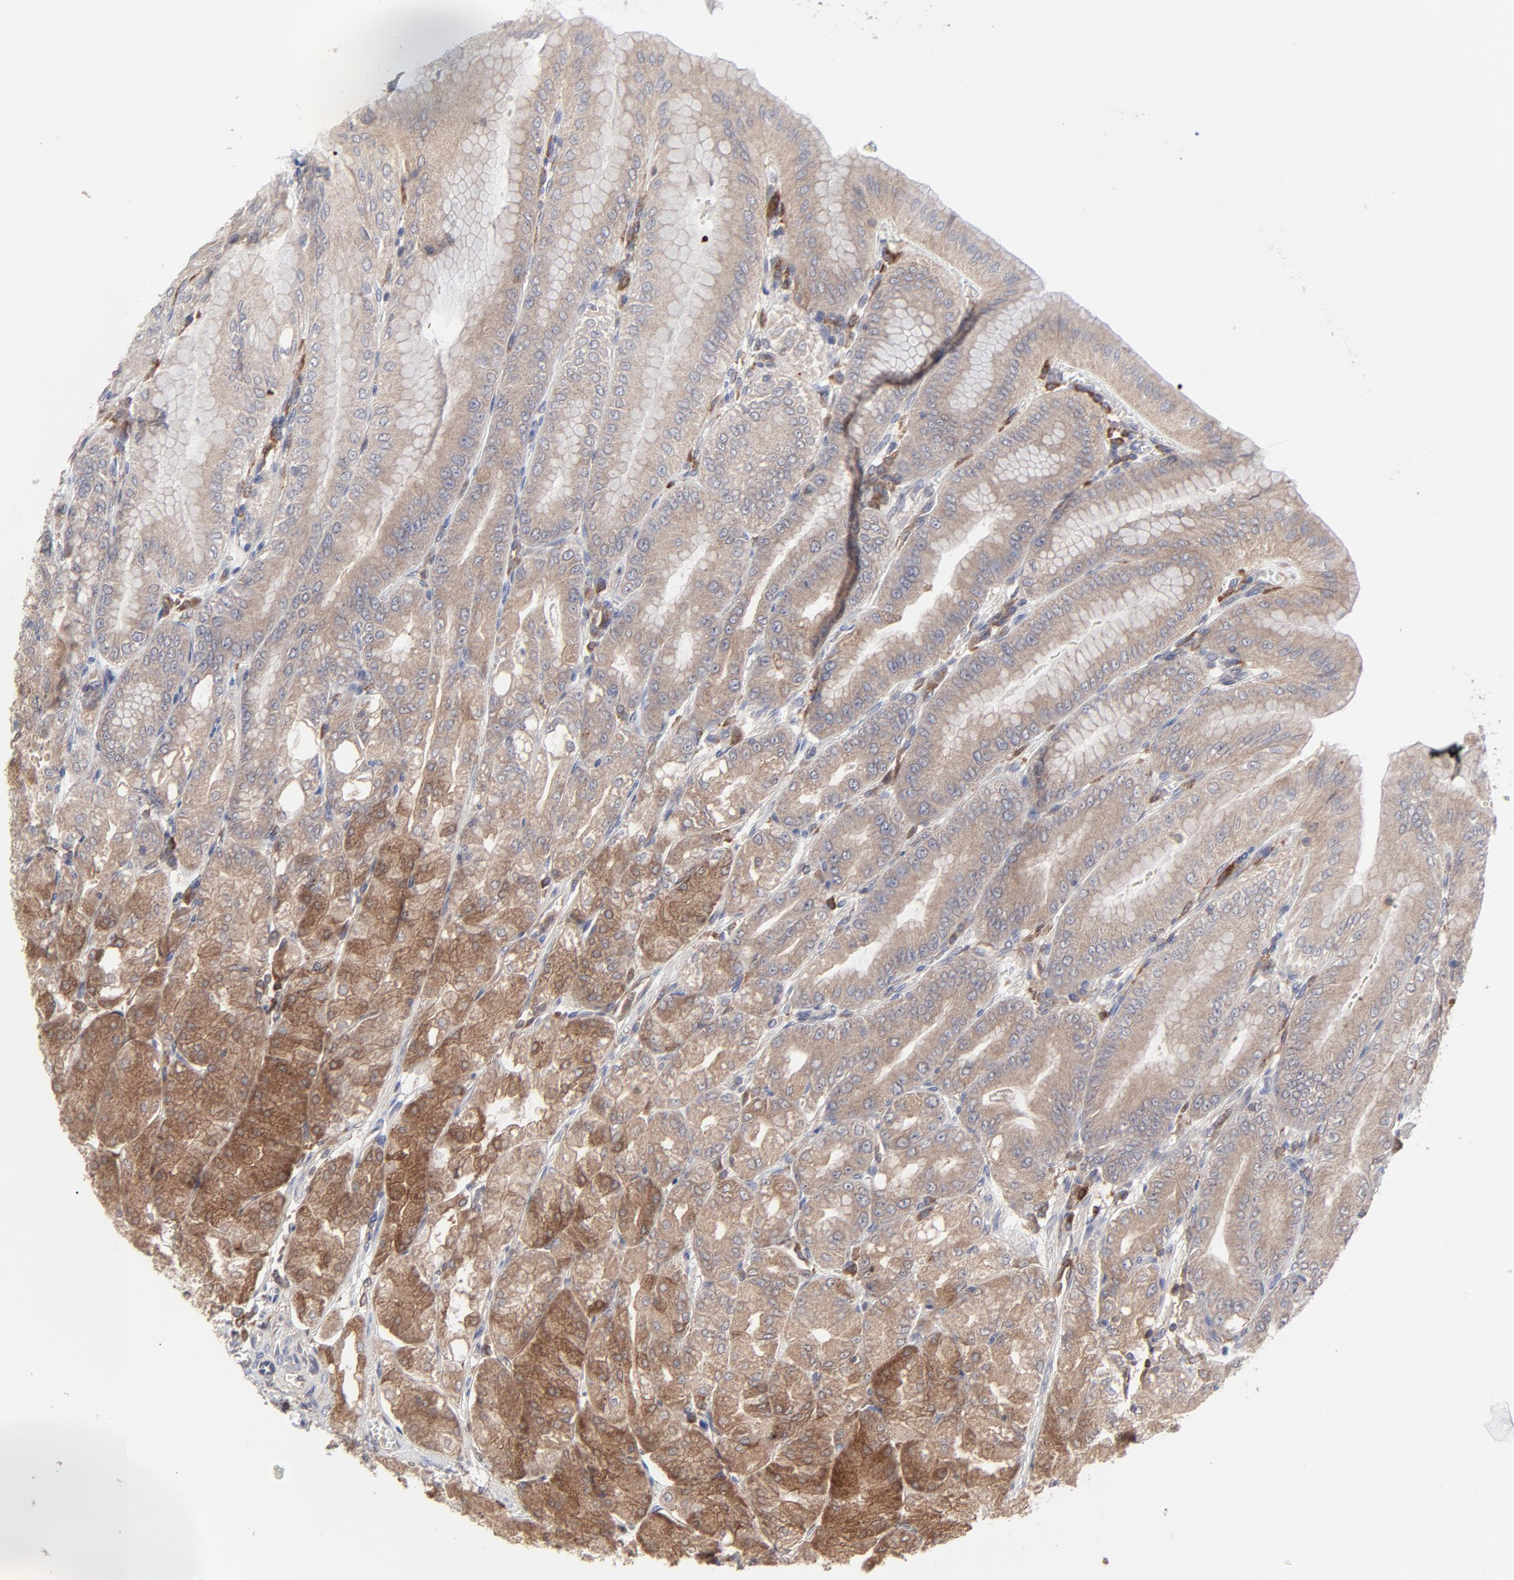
{"staining": {"intensity": "strong", "quantity": "25%-75%", "location": "cytoplasmic/membranous"}, "tissue": "stomach", "cell_type": "Glandular cells", "image_type": "normal", "snomed": [{"axis": "morphology", "description": "Normal tissue, NOS"}, {"axis": "topography", "description": "Stomach, lower"}], "caption": "A micrograph of stomach stained for a protein reveals strong cytoplasmic/membranous brown staining in glandular cells.", "gene": "RAB9A", "patient": {"sex": "male", "age": 71}}